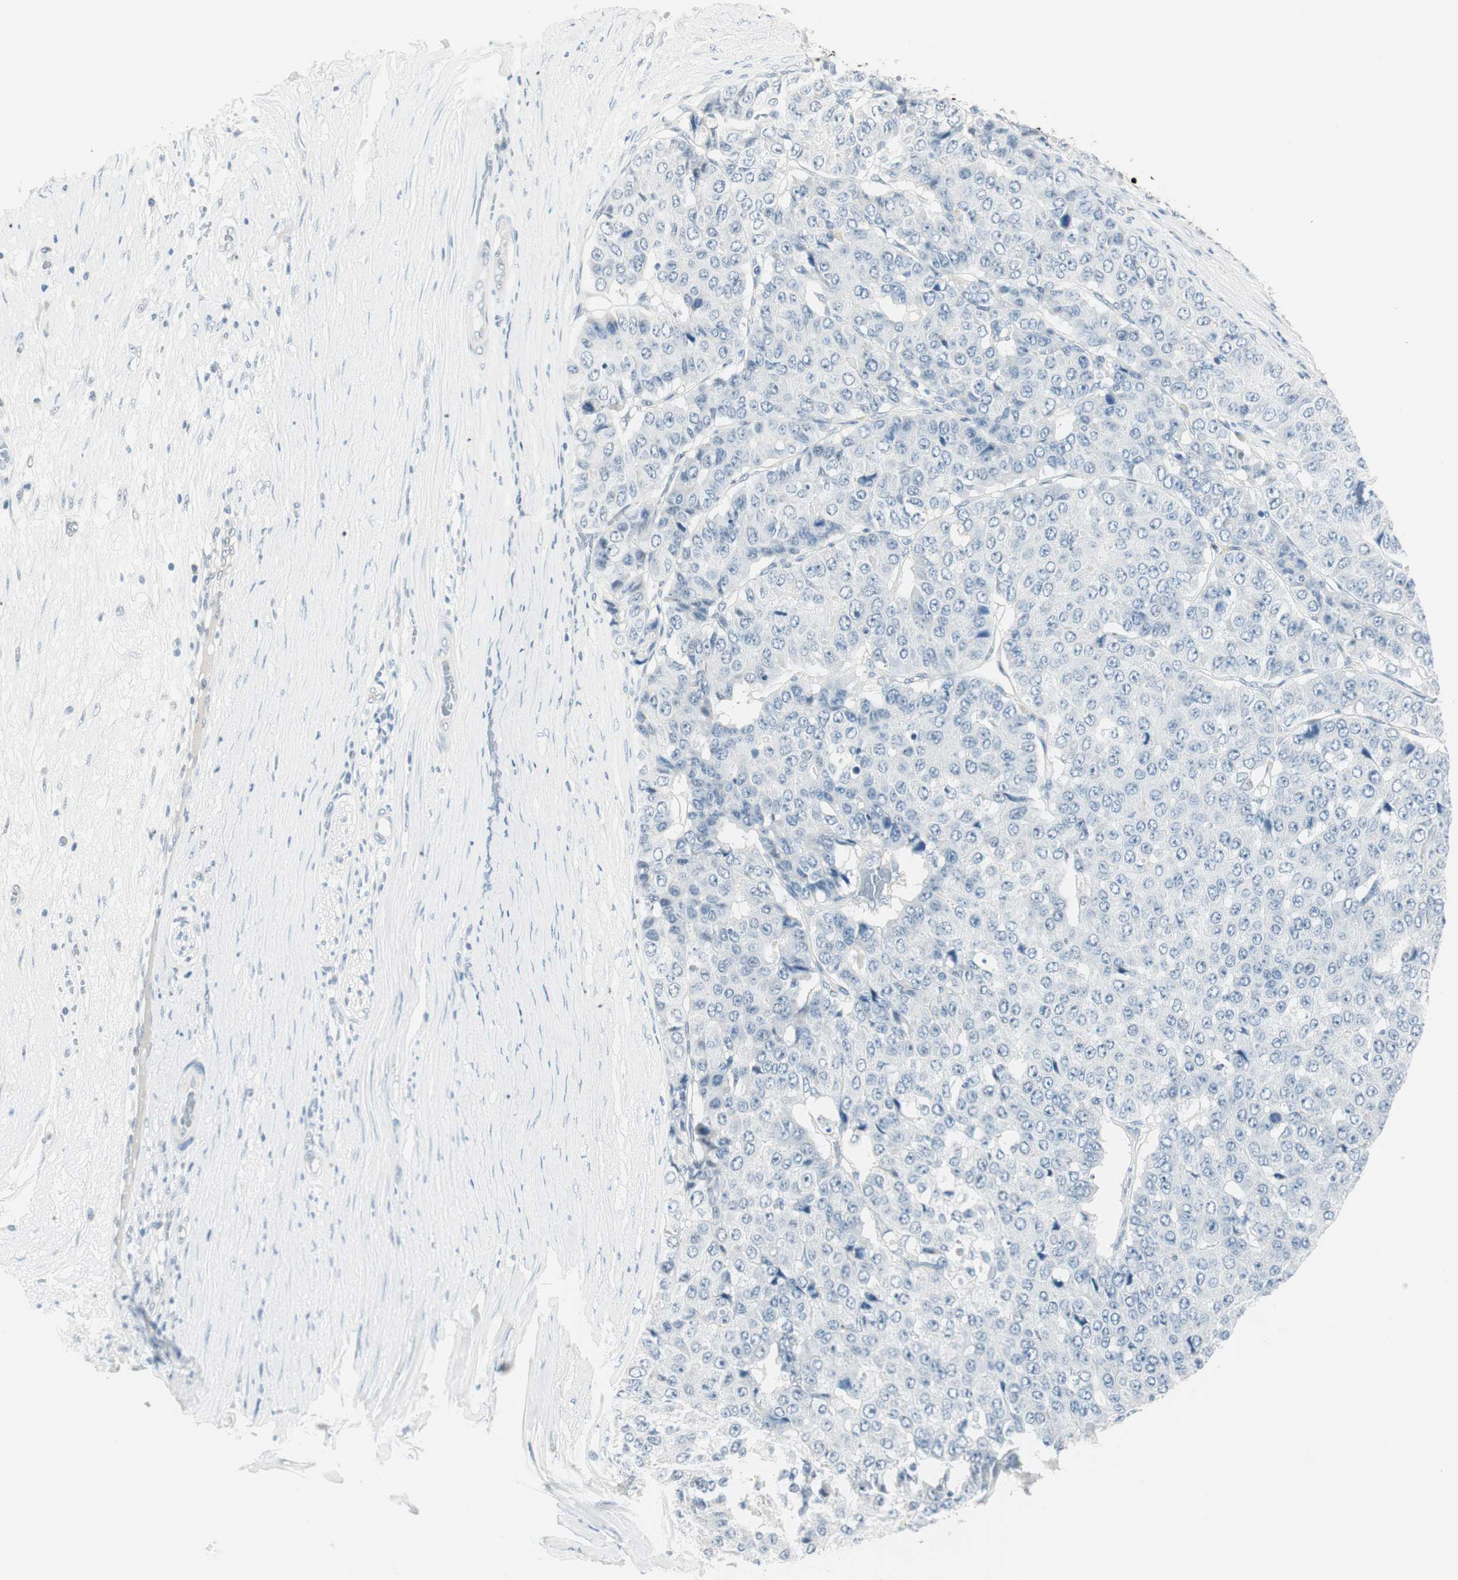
{"staining": {"intensity": "negative", "quantity": "none", "location": "none"}, "tissue": "pancreatic cancer", "cell_type": "Tumor cells", "image_type": "cancer", "snomed": [{"axis": "morphology", "description": "Adenocarcinoma, NOS"}, {"axis": "topography", "description": "Pancreas"}], "caption": "The image exhibits no significant positivity in tumor cells of pancreatic cancer.", "gene": "HOXB13", "patient": {"sex": "male", "age": 50}}